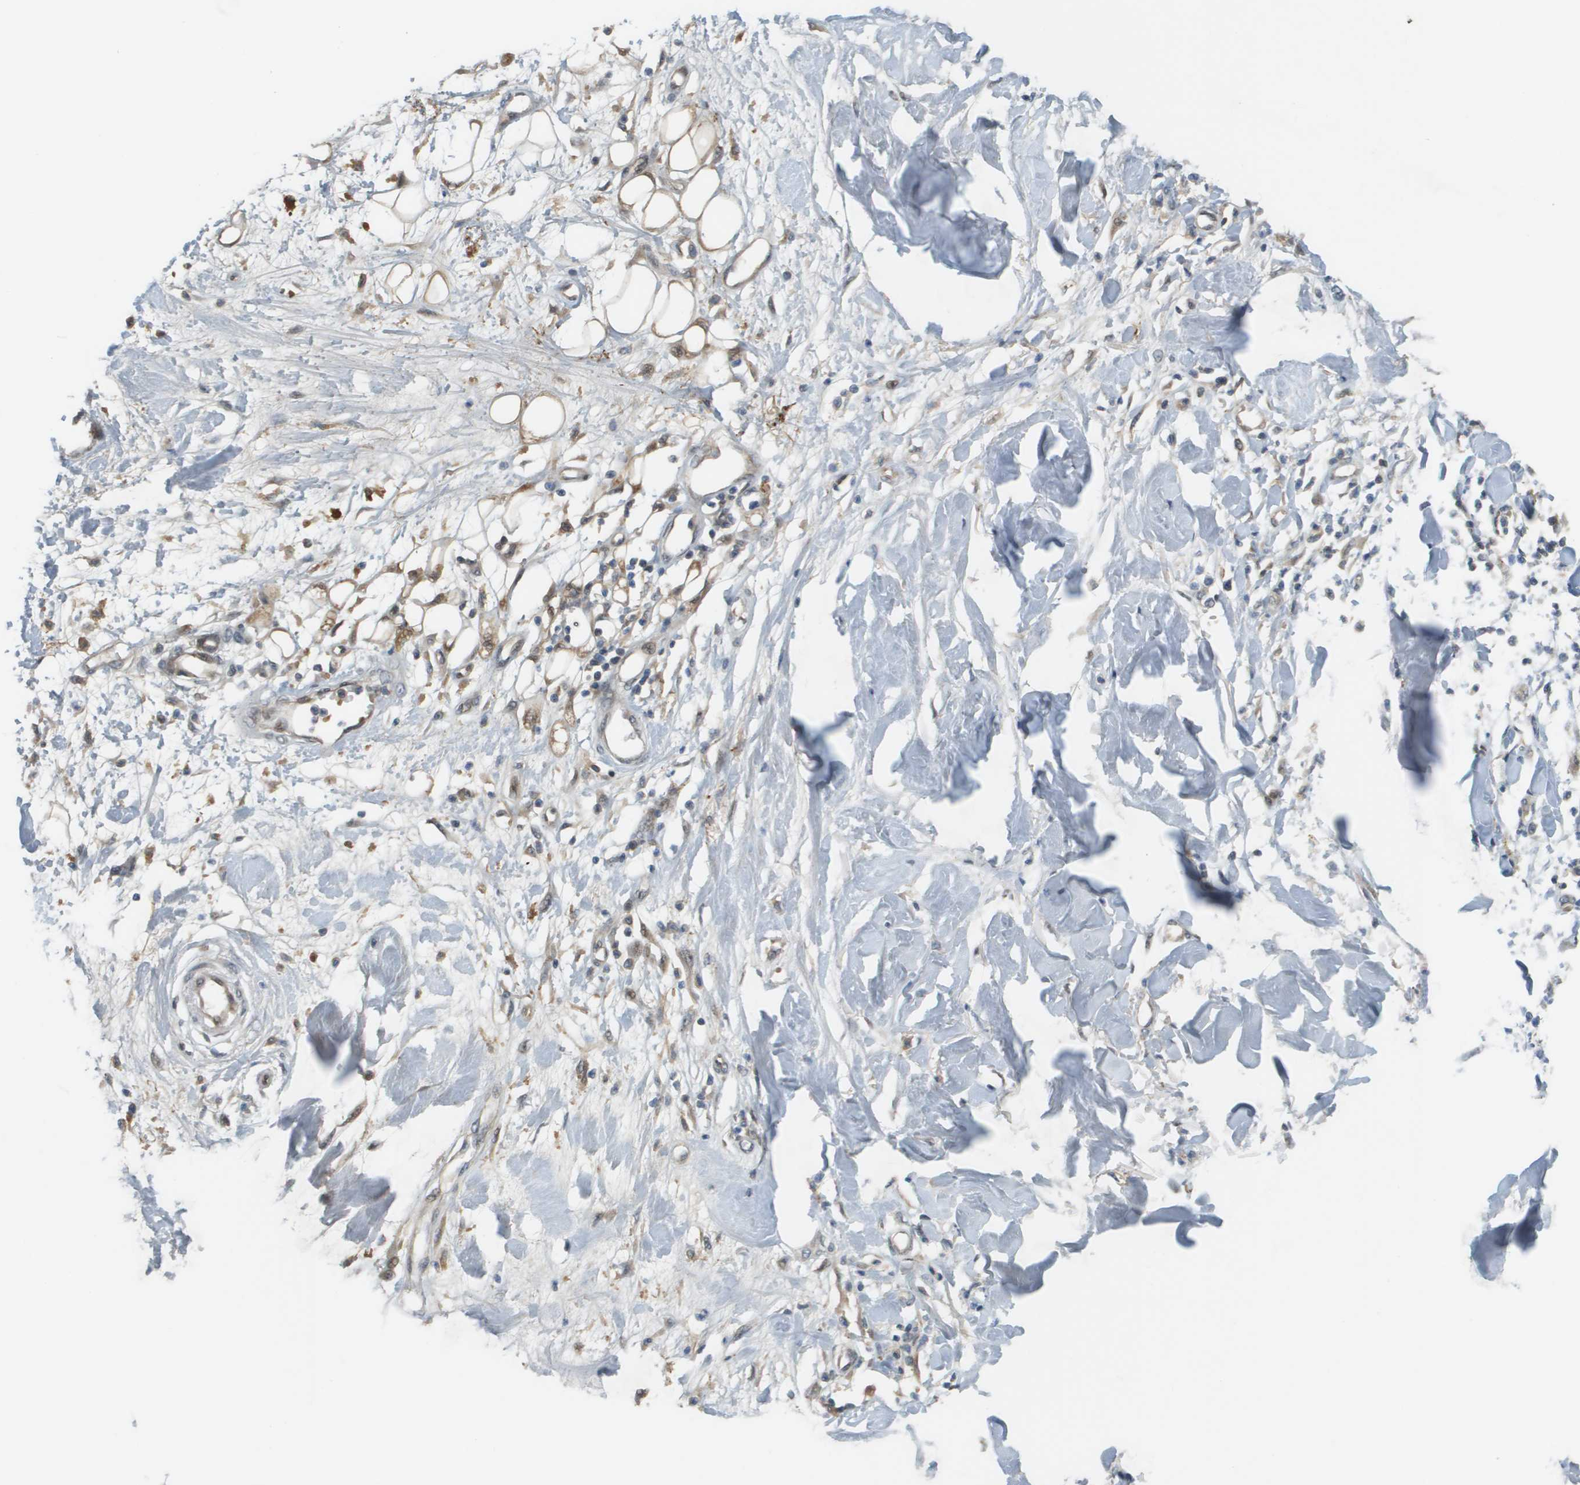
{"staining": {"intensity": "moderate", "quantity": "25%-75%", "location": "cytoplasmic/membranous"}, "tissue": "adipose tissue", "cell_type": "Adipocytes", "image_type": "normal", "snomed": [{"axis": "morphology", "description": "Normal tissue, NOS"}, {"axis": "morphology", "description": "Squamous cell carcinoma, NOS"}, {"axis": "topography", "description": "Skin"}, {"axis": "topography", "description": "Peripheral nerve tissue"}], "caption": "DAB immunohistochemical staining of unremarkable adipose tissue shows moderate cytoplasmic/membranous protein expression in approximately 25%-75% of adipocytes.", "gene": "CACNB4", "patient": {"sex": "male", "age": 83}}